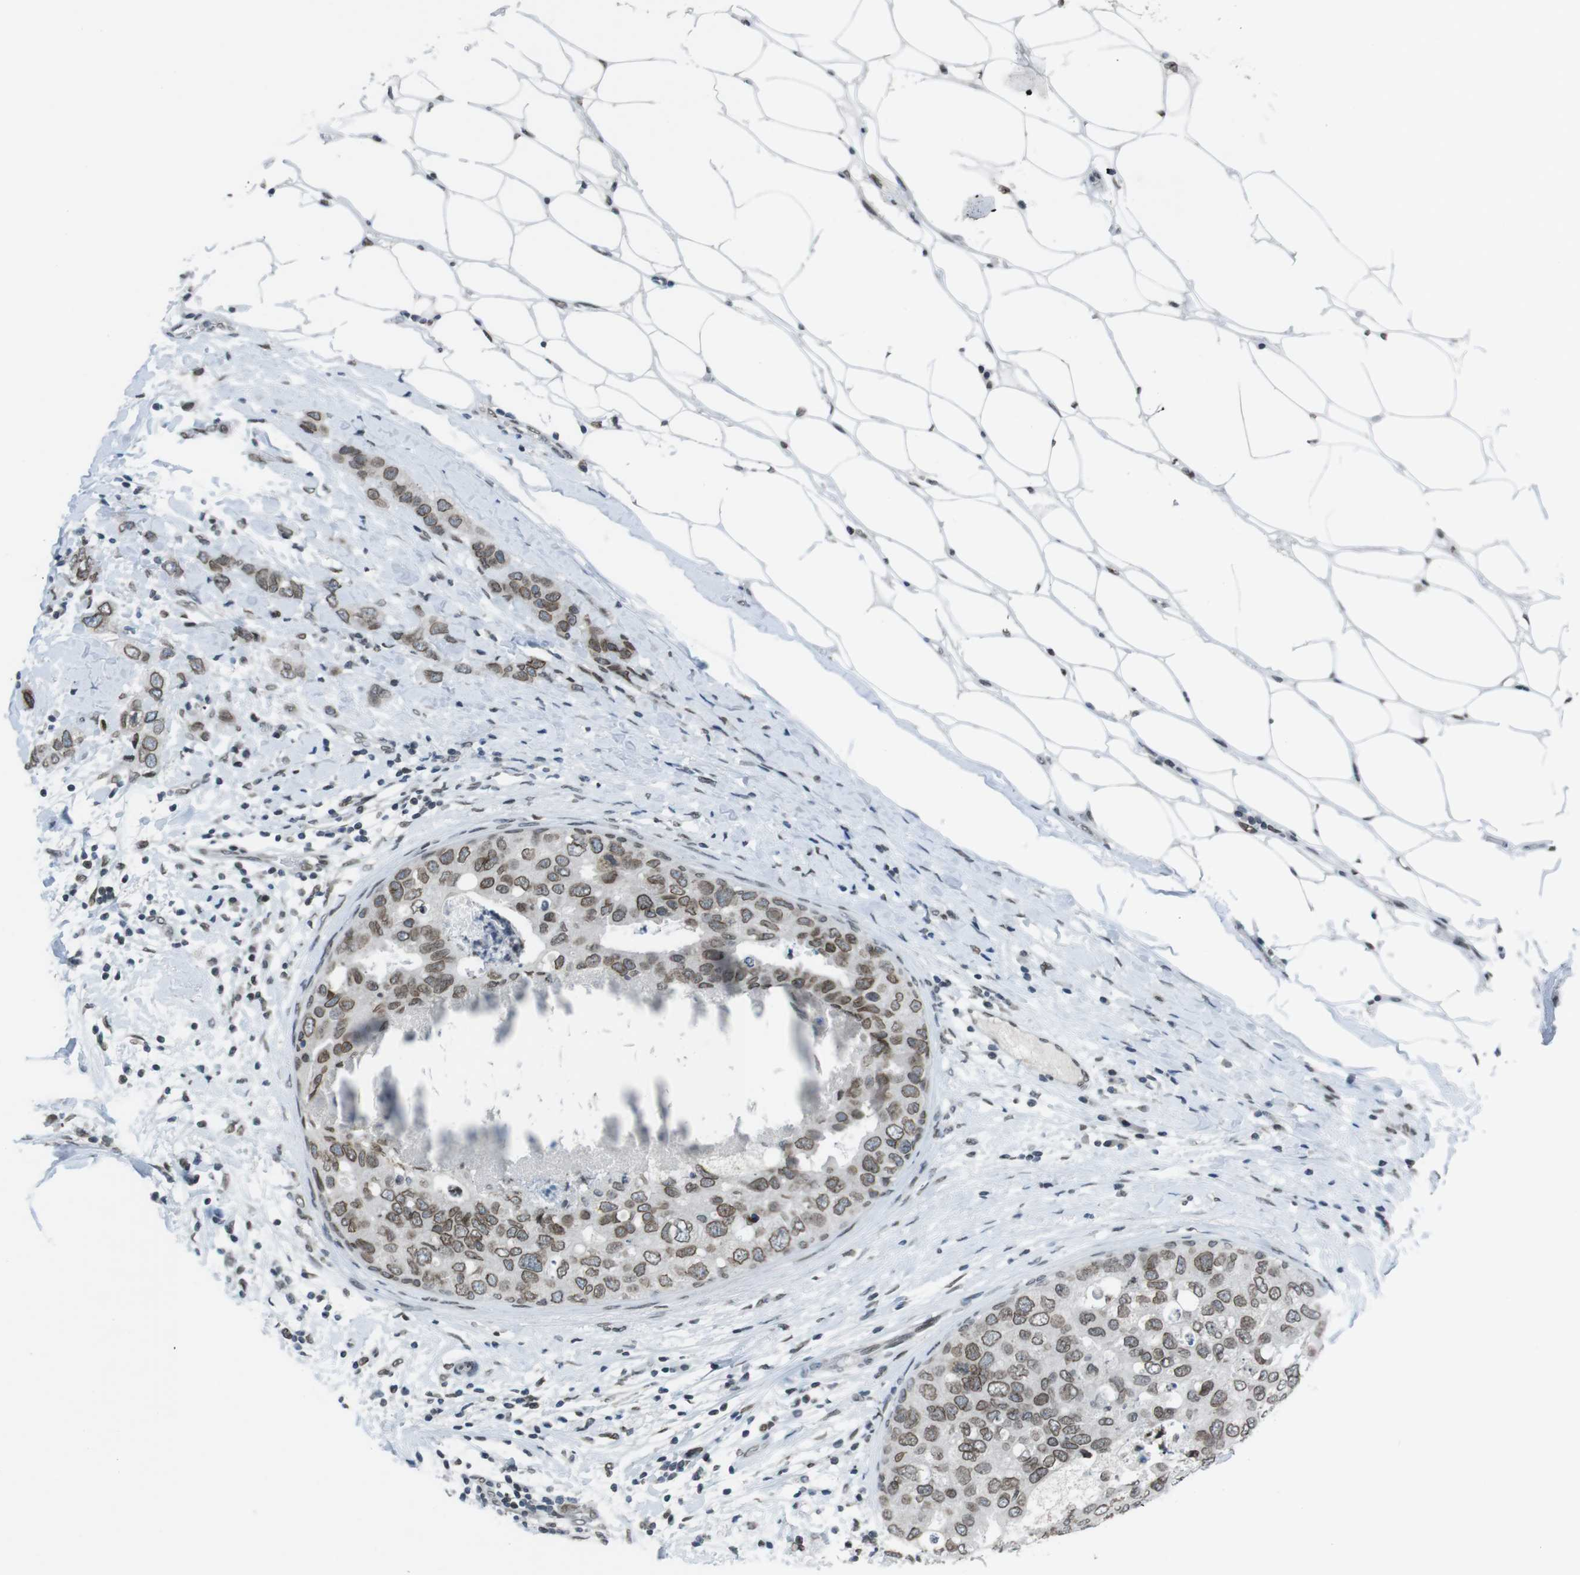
{"staining": {"intensity": "moderate", "quantity": ">75%", "location": "cytoplasmic/membranous,nuclear"}, "tissue": "breast cancer", "cell_type": "Tumor cells", "image_type": "cancer", "snomed": [{"axis": "morphology", "description": "Duct carcinoma"}, {"axis": "topography", "description": "Breast"}], "caption": "Immunohistochemical staining of breast cancer exhibits medium levels of moderate cytoplasmic/membranous and nuclear protein expression in approximately >75% of tumor cells.", "gene": "MAD1L1", "patient": {"sex": "female", "age": 50}}